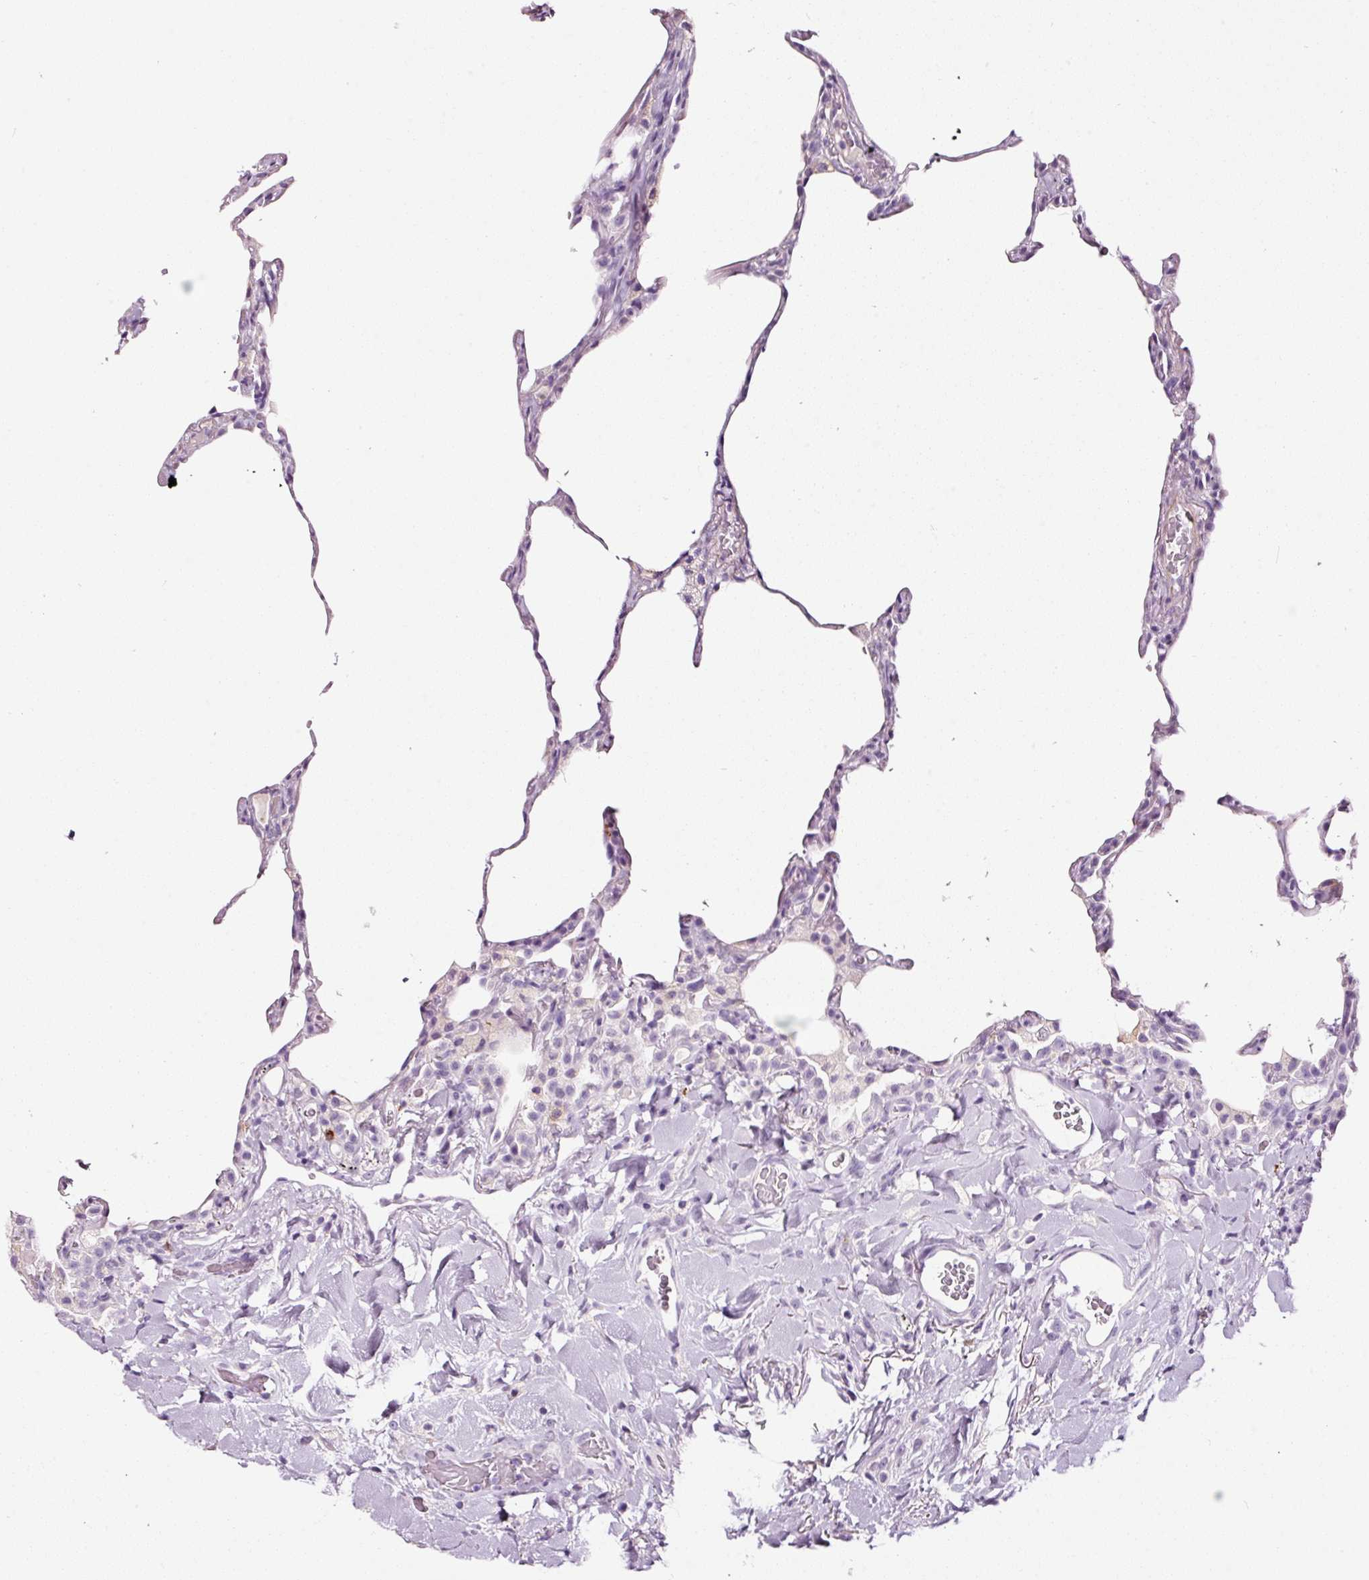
{"staining": {"intensity": "negative", "quantity": "none", "location": "none"}, "tissue": "lung", "cell_type": "Alveolar cells", "image_type": "normal", "snomed": [{"axis": "morphology", "description": "Normal tissue, NOS"}, {"axis": "topography", "description": "Lung"}], "caption": "This is an IHC histopathology image of benign lung. There is no positivity in alveolar cells.", "gene": "CYB561A3", "patient": {"sex": "female", "age": 57}}